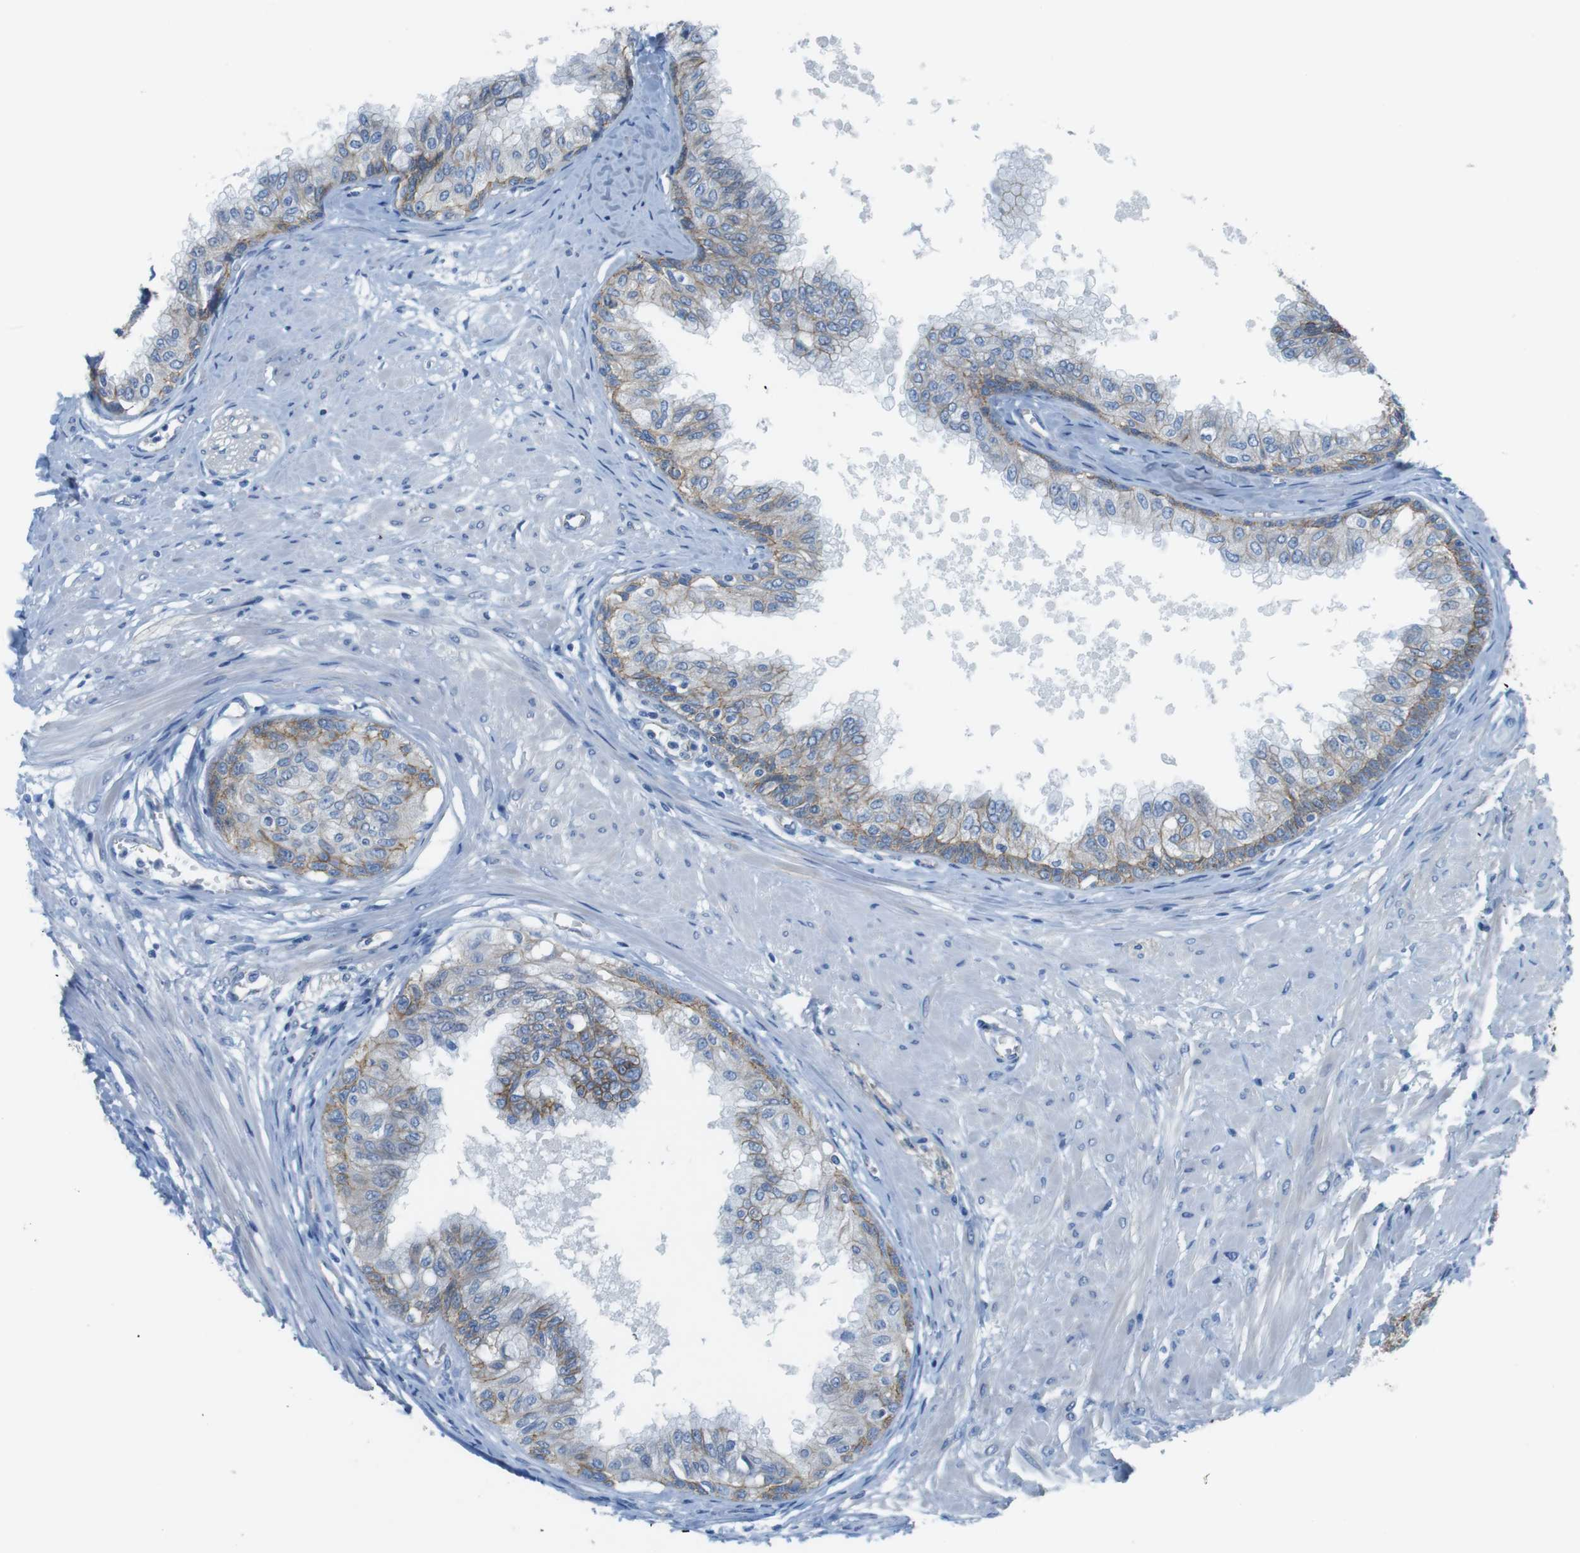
{"staining": {"intensity": "moderate", "quantity": ">75%", "location": "cytoplasmic/membranous"}, "tissue": "prostate", "cell_type": "Glandular cells", "image_type": "normal", "snomed": [{"axis": "morphology", "description": "Normal tissue, NOS"}, {"axis": "topography", "description": "Prostate"}, {"axis": "topography", "description": "Seminal veicle"}], "caption": "This image demonstrates immunohistochemistry (IHC) staining of benign human prostate, with medium moderate cytoplasmic/membranous staining in about >75% of glandular cells.", "gene": "SLC6A6", "patient": {"sex": "male", "age": 60}}